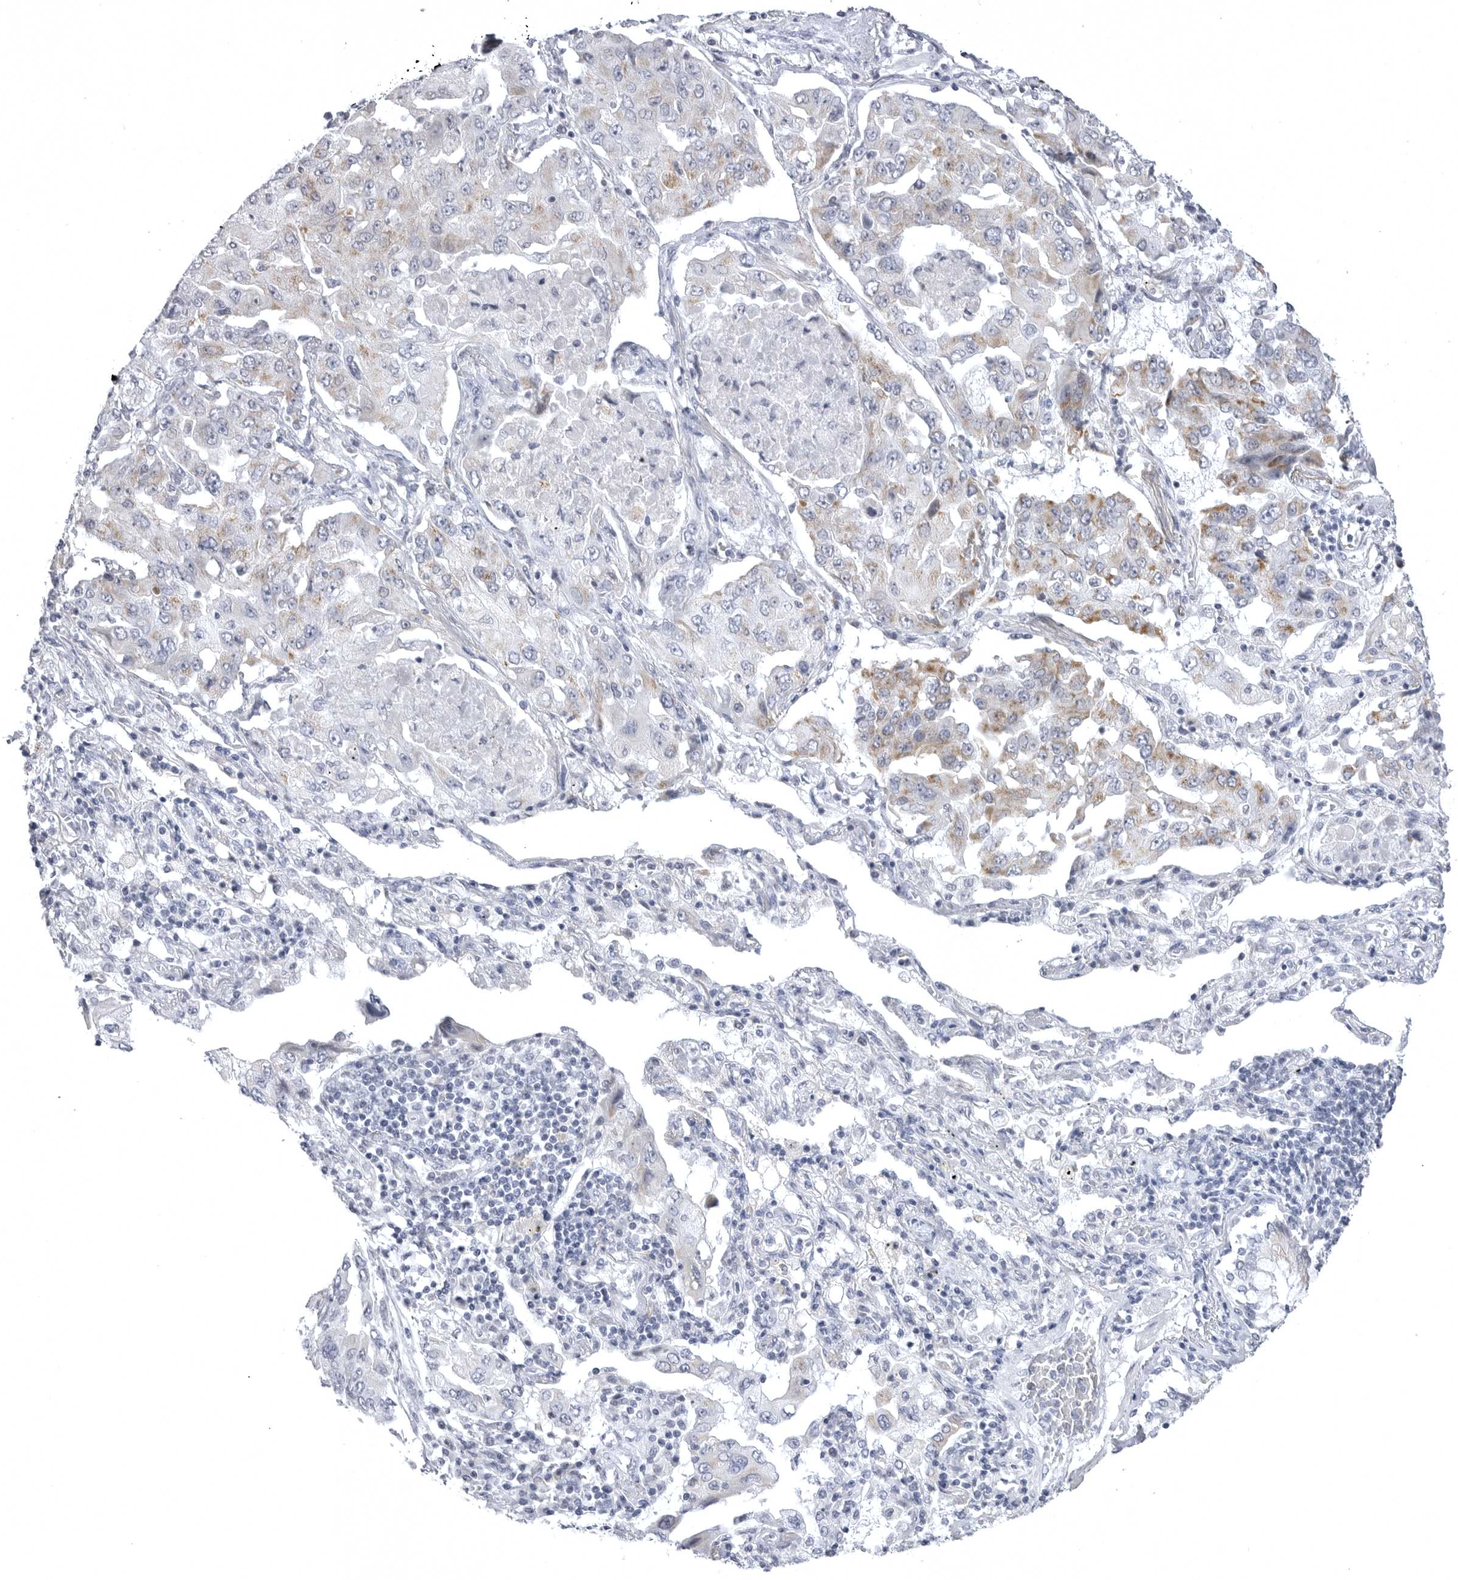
{"staining": {"intensity": "moderate", "quantity": "<25%", "location": "cytoplasmic/membranous"}, "tissue": "lung cancer", "cell_type": "Tumor cells", "image_type": "cancer", "snomed": [{"axis": "morphology", "description": "Adenocarcinoma, NOS"}, {"axis": "topography", "description": "Lung"}], "caption": "Immunohistochemistry micrograph of human lung cancer stained for a protein (brown), which shows low levels of moderate cytoplasmic/membranous positivity in approximately <25% of tumor cells.", "gene": "TUFM", "patient": {"sex": "female", "age": 65}}